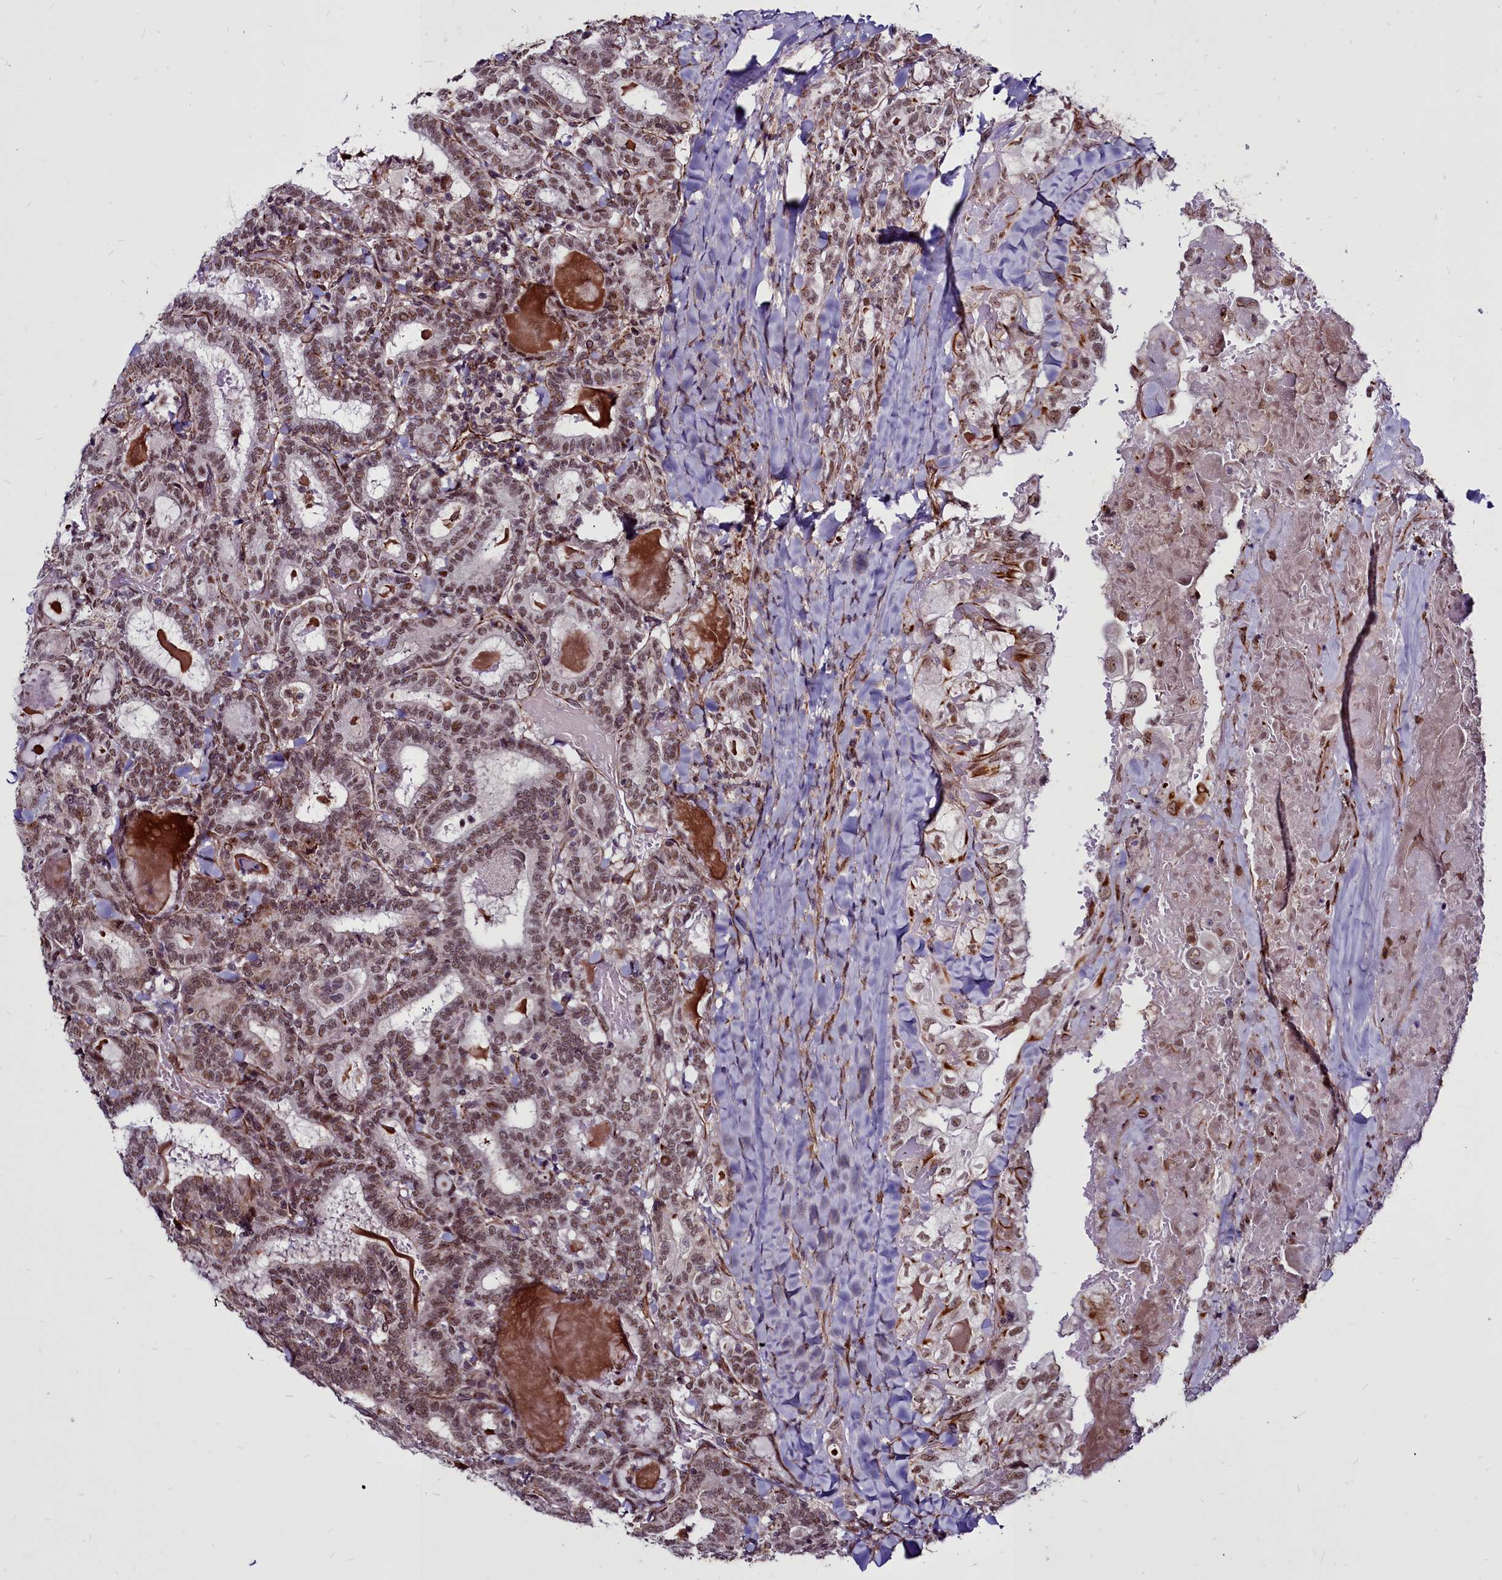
{"staining": {"intensity": "moderate", "quantity": ">75%", "location": "cytoplasmic/membranous,nuclear"}, "tissue": "thyroid cancer", "cell_type": "Tumor cells", "image_type": "cancer", "snomed": [{"axis": "morphology", "description": "Papillary adenocarcinoma, NOS"}, {"axis": "topography", "description": "Thyroid gland"}], "caption": "The image demonstrates staining of thyroid cancer (papillary adenocarcinoma), revealing moderate cytoplasmic/membranous and nuclear protein expression (brown color) within tumor cells.", "gene": "CLK3", "patient": {"sex": "female", "age": 72}}